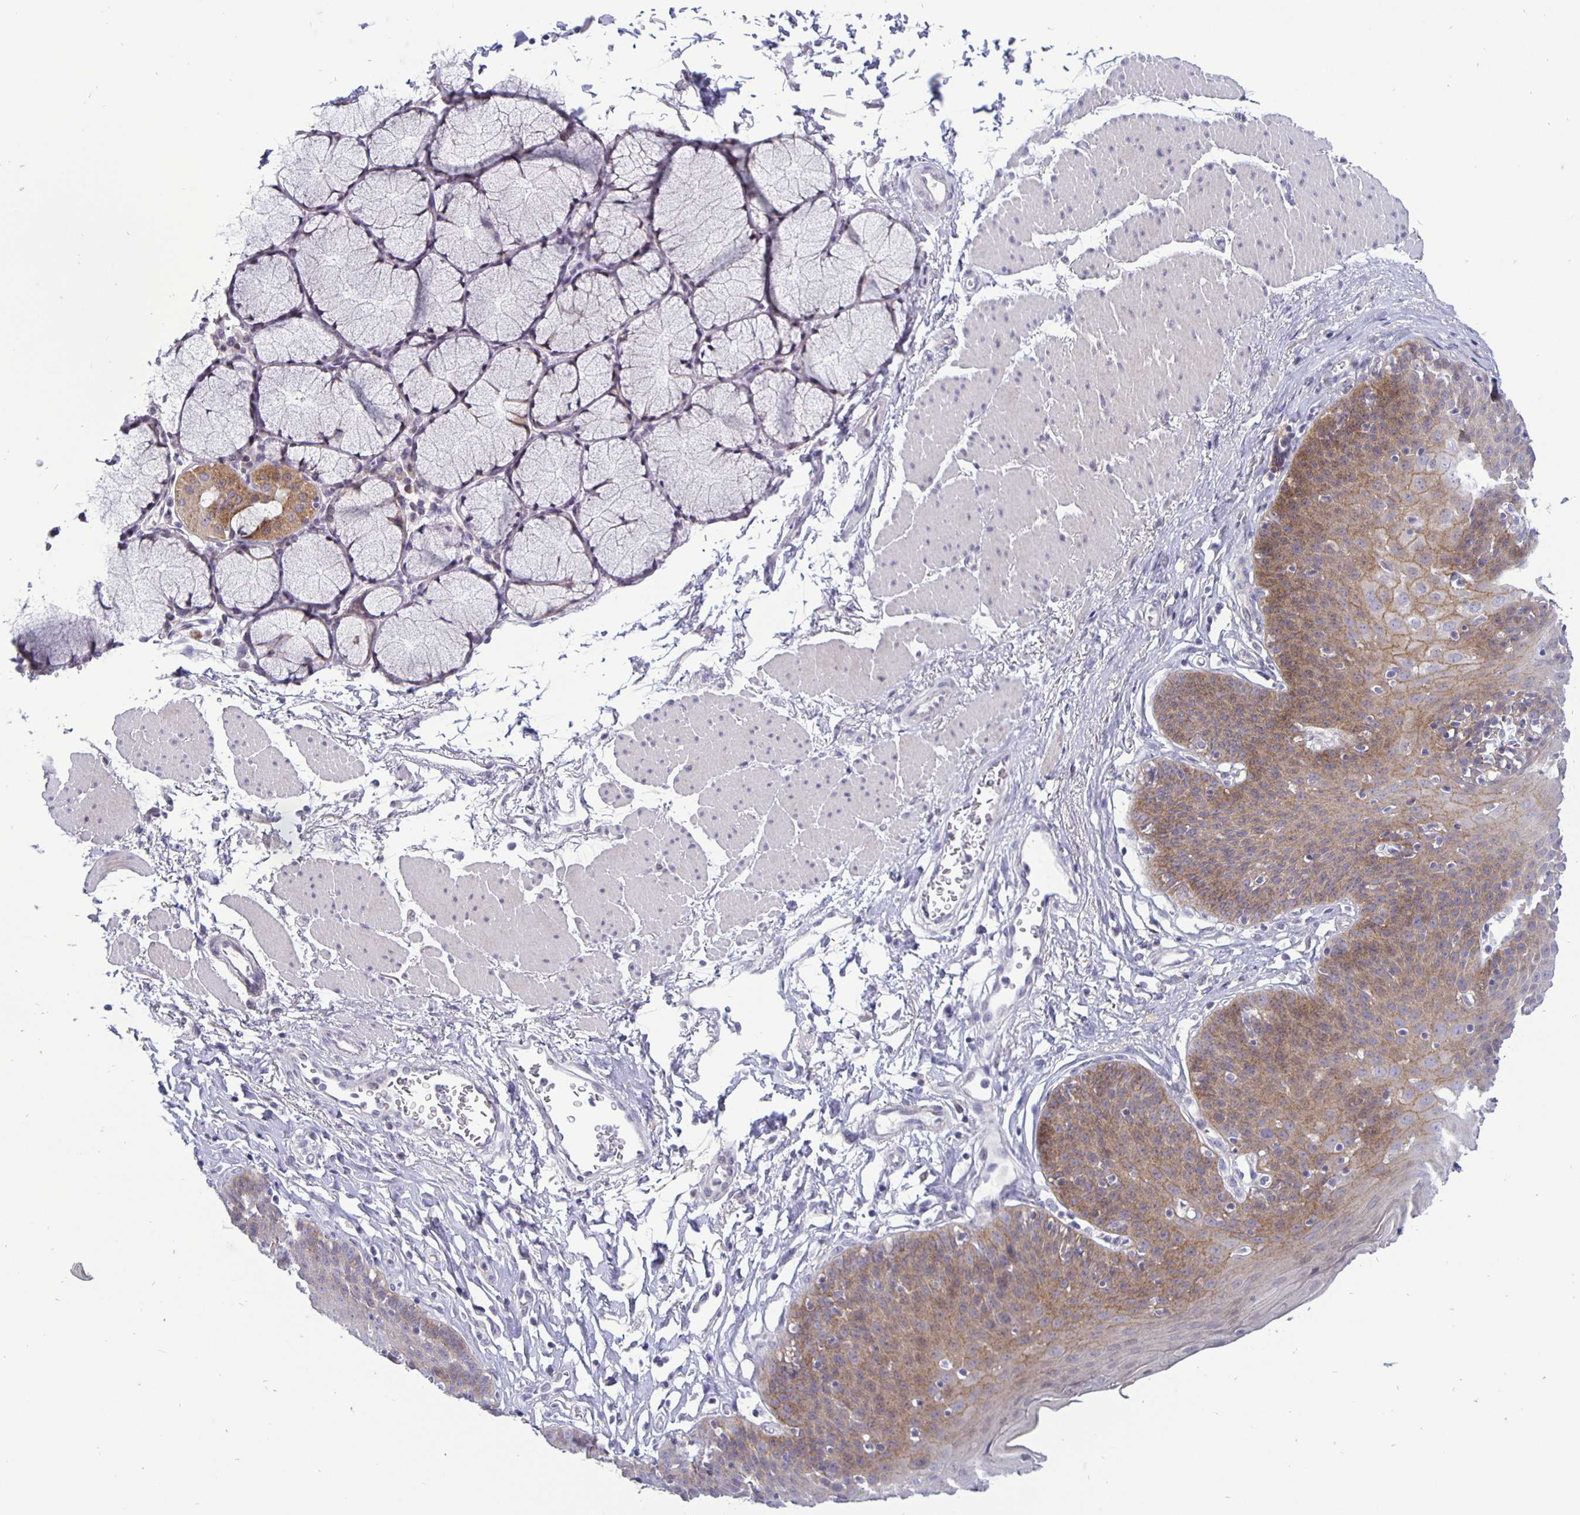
{"staining": {"intensity": "moderate", "quantity": "25%-75%", "location": "cytoplasmic/membranous"}, "tissue": "esophagus", "cell_type": "Squamous epithelial cells", "image_type": "normal", "snomed": [{"axis": "morphology", "description": "Normal tissue, NOS"}, {"axis": "topography", "description": "Esophagus"}], "caption": "A brown stain labels moderate cytoplasmic/membranous expression of a protein in squamous epithelial cells of unremarkable esophagus.", "gene": "ERBB2", "patient": {"sex": "female", "age": 81}}